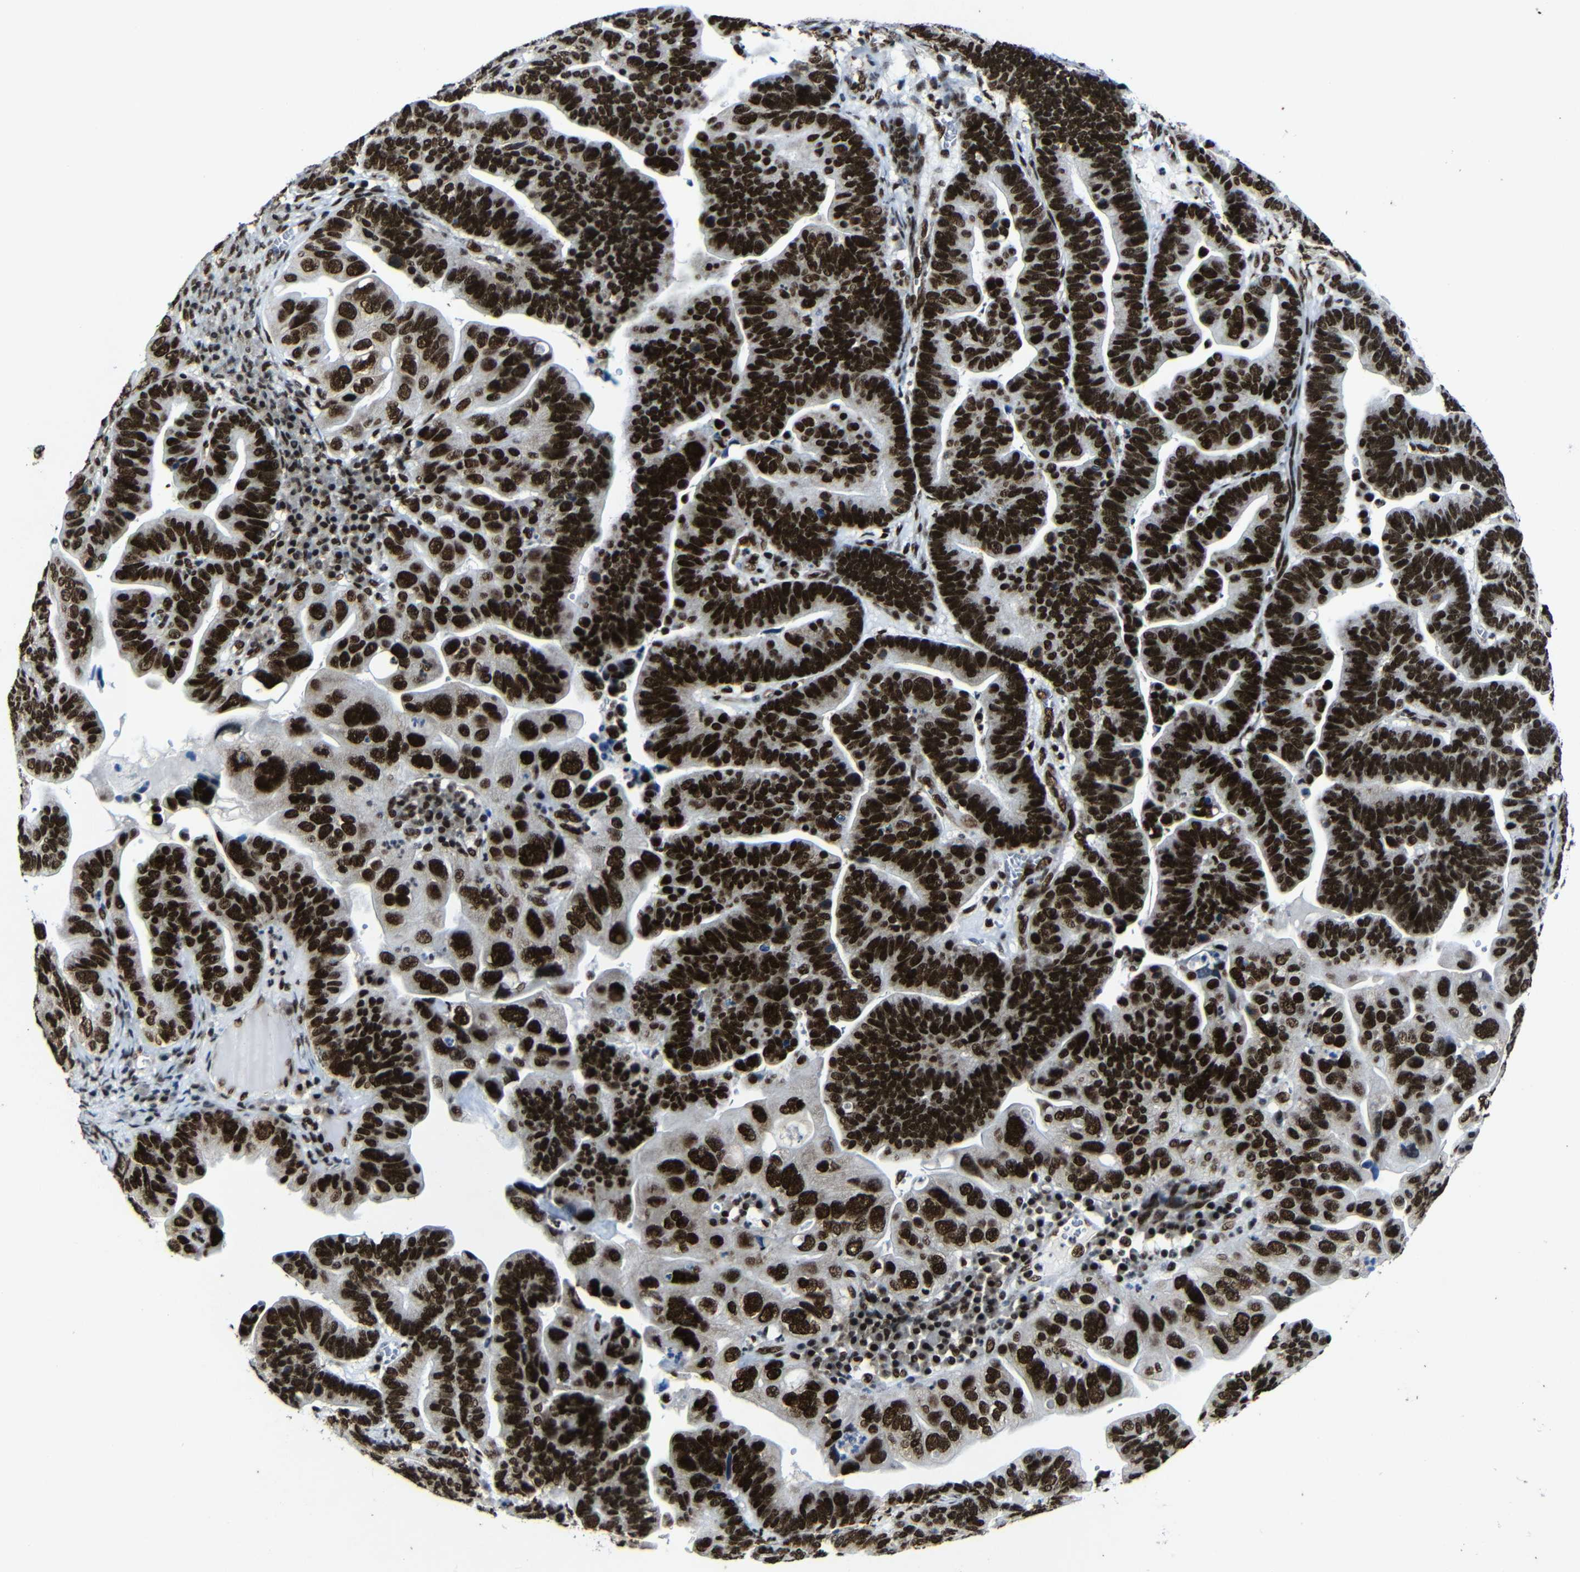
{"staining": {"intensity": "strong", "quantity": ">75%", "location": "nuclear"}, "tissue": "ovarian cancer", "cell_type": "Tumor cells", "image_type": "cancer", "snomed": [{"axis": "morphology", "description": "Cystadenocarcinoma, serous, NOS"}, {"axis": "topography", "description": "Ovary"}], "caption": "The immunohistochemical stain highlights strong nuclear positivity in tumor cells of ovarian serous cystadenocarcinoma tissue. The staining was performed using DAB (3,3'-diaminobenzidine) to visualize the protein expression in brown, while the nuclei were stained in blue with hematoxylin (Magnification: 20x).", "gene": "PTBP1", "patient": {"sex": "female", "age": 56}}